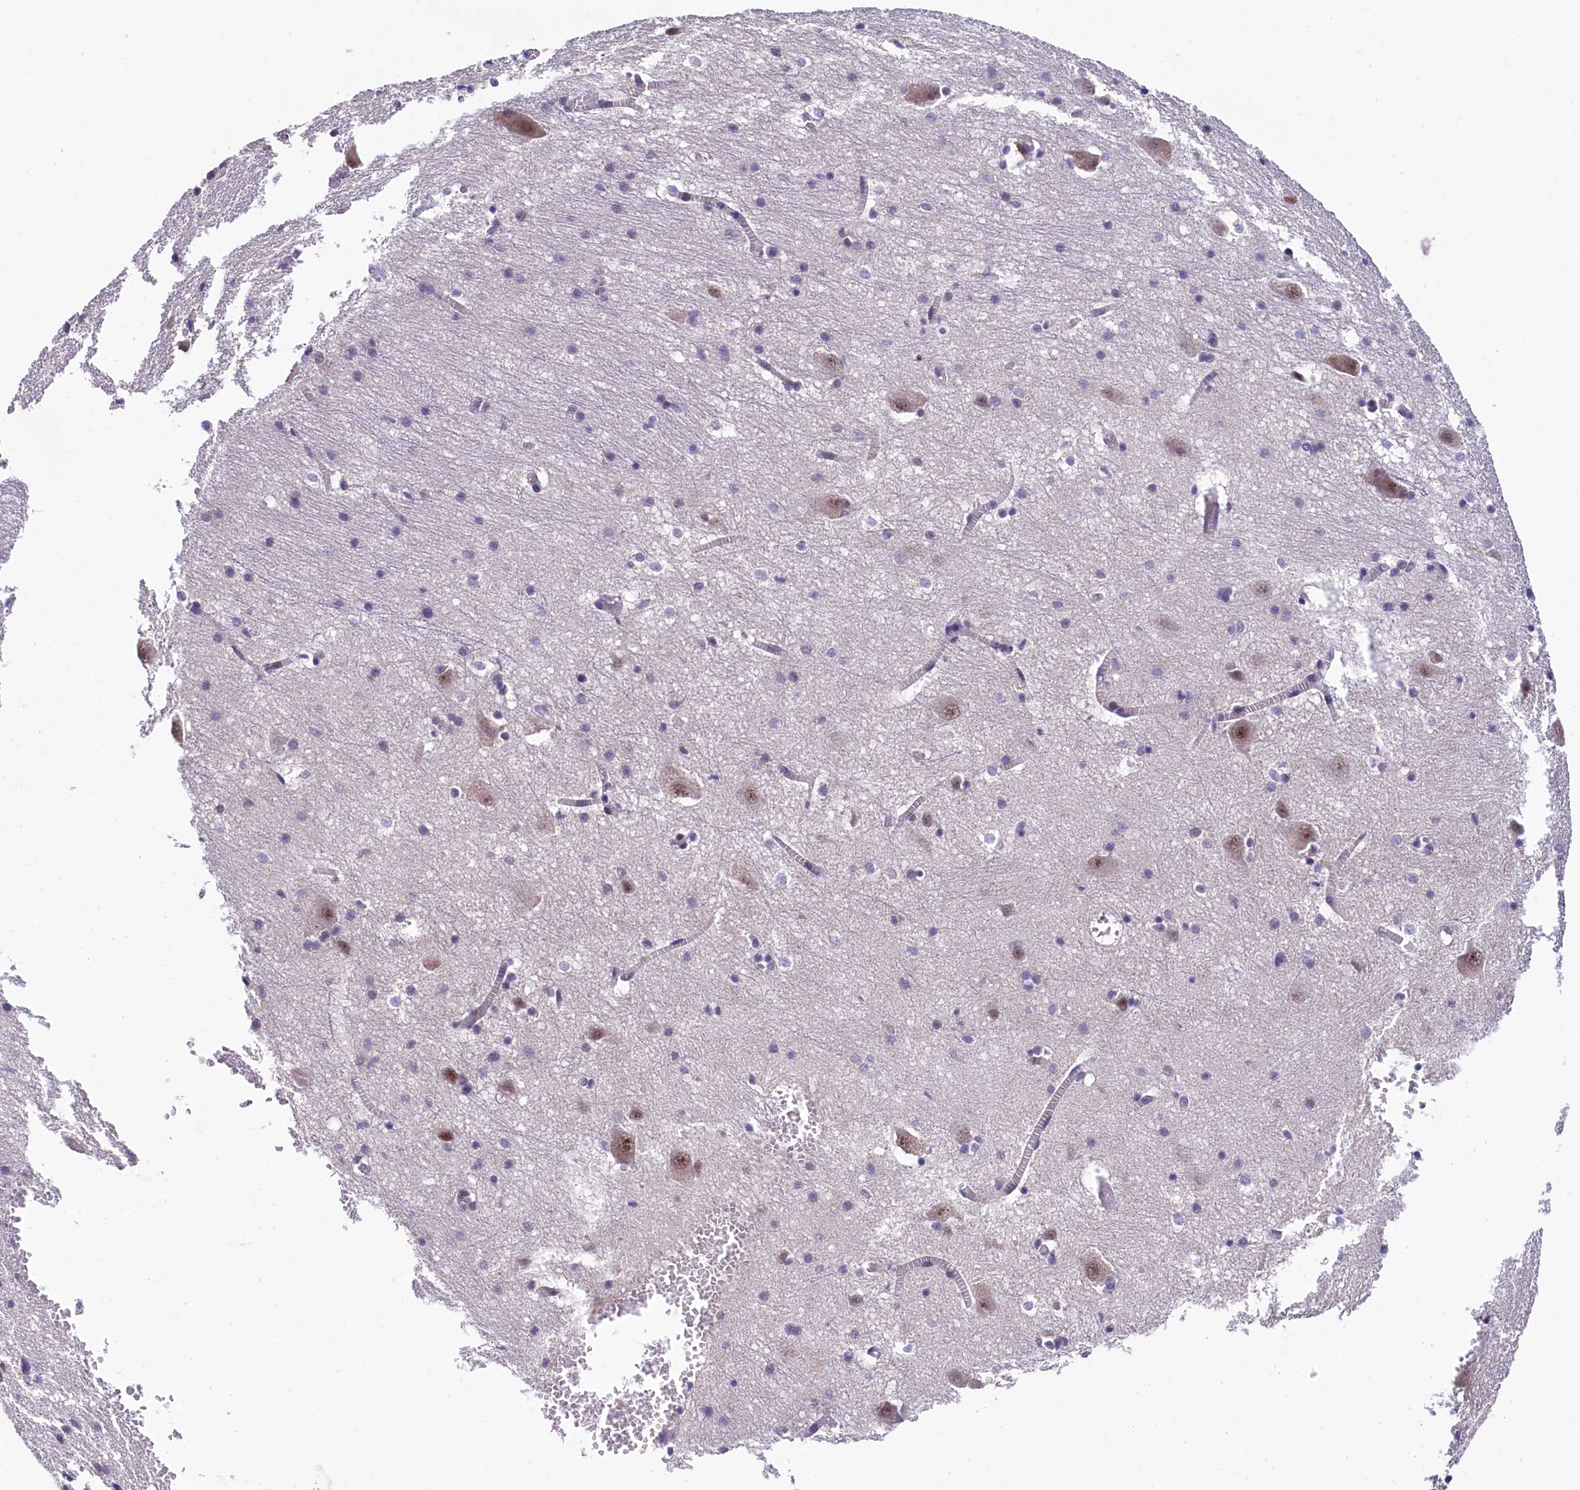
{"staining": {"intensity": "moderate", "quantity": "<25%", "location": "cytoplasmic/membranous"}, "tissue": "caudate", "cell_type": "Glial cells", "image_type": "normal", "snomed": [{"axis": "morphology", "description": "Normal tissue, NOS"}, {"axis": "topography", "description": "Lateral ventricle wall"}], "caption": "Immunohistochemistry (IHC) photomicrograph of unremarkable caudate stained for a protein (brown), which demonstrates low levels of moderate cytoplasmic/membranous expression in about <25% of glial cells.", "gene": "HECTD4", "patient": {"sex": "male", "age": 37}}